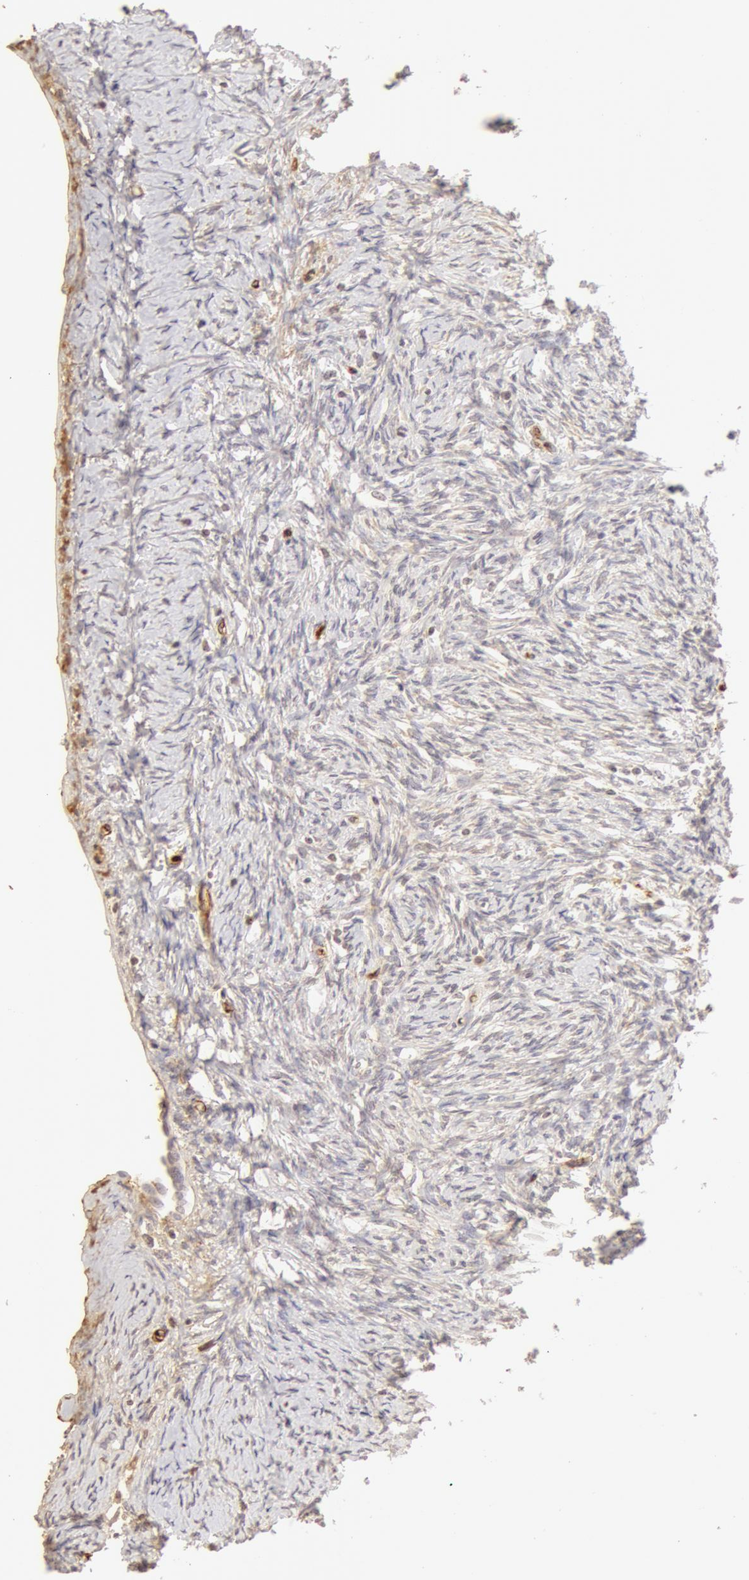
{"staining": {"intensity": "negative", "quantity": "none", "location": "none"}, "tissue": "ovary", "cell_type": "Follicle cells", "image_type": "normal", "snomed": [{"axis": "morphology", "description": "Normal tissue, NOS"}, {"axis": "topography", "description": "Ovary"}], "caption": "Protein analysis of normal ovary shows no significant staining in follicle cells. (DAB (3,3'-diaminobenzidine) immunohistochemistry, high magnification).", "gene": "VWF", "patient": {"sex": "female", "age": 53}}